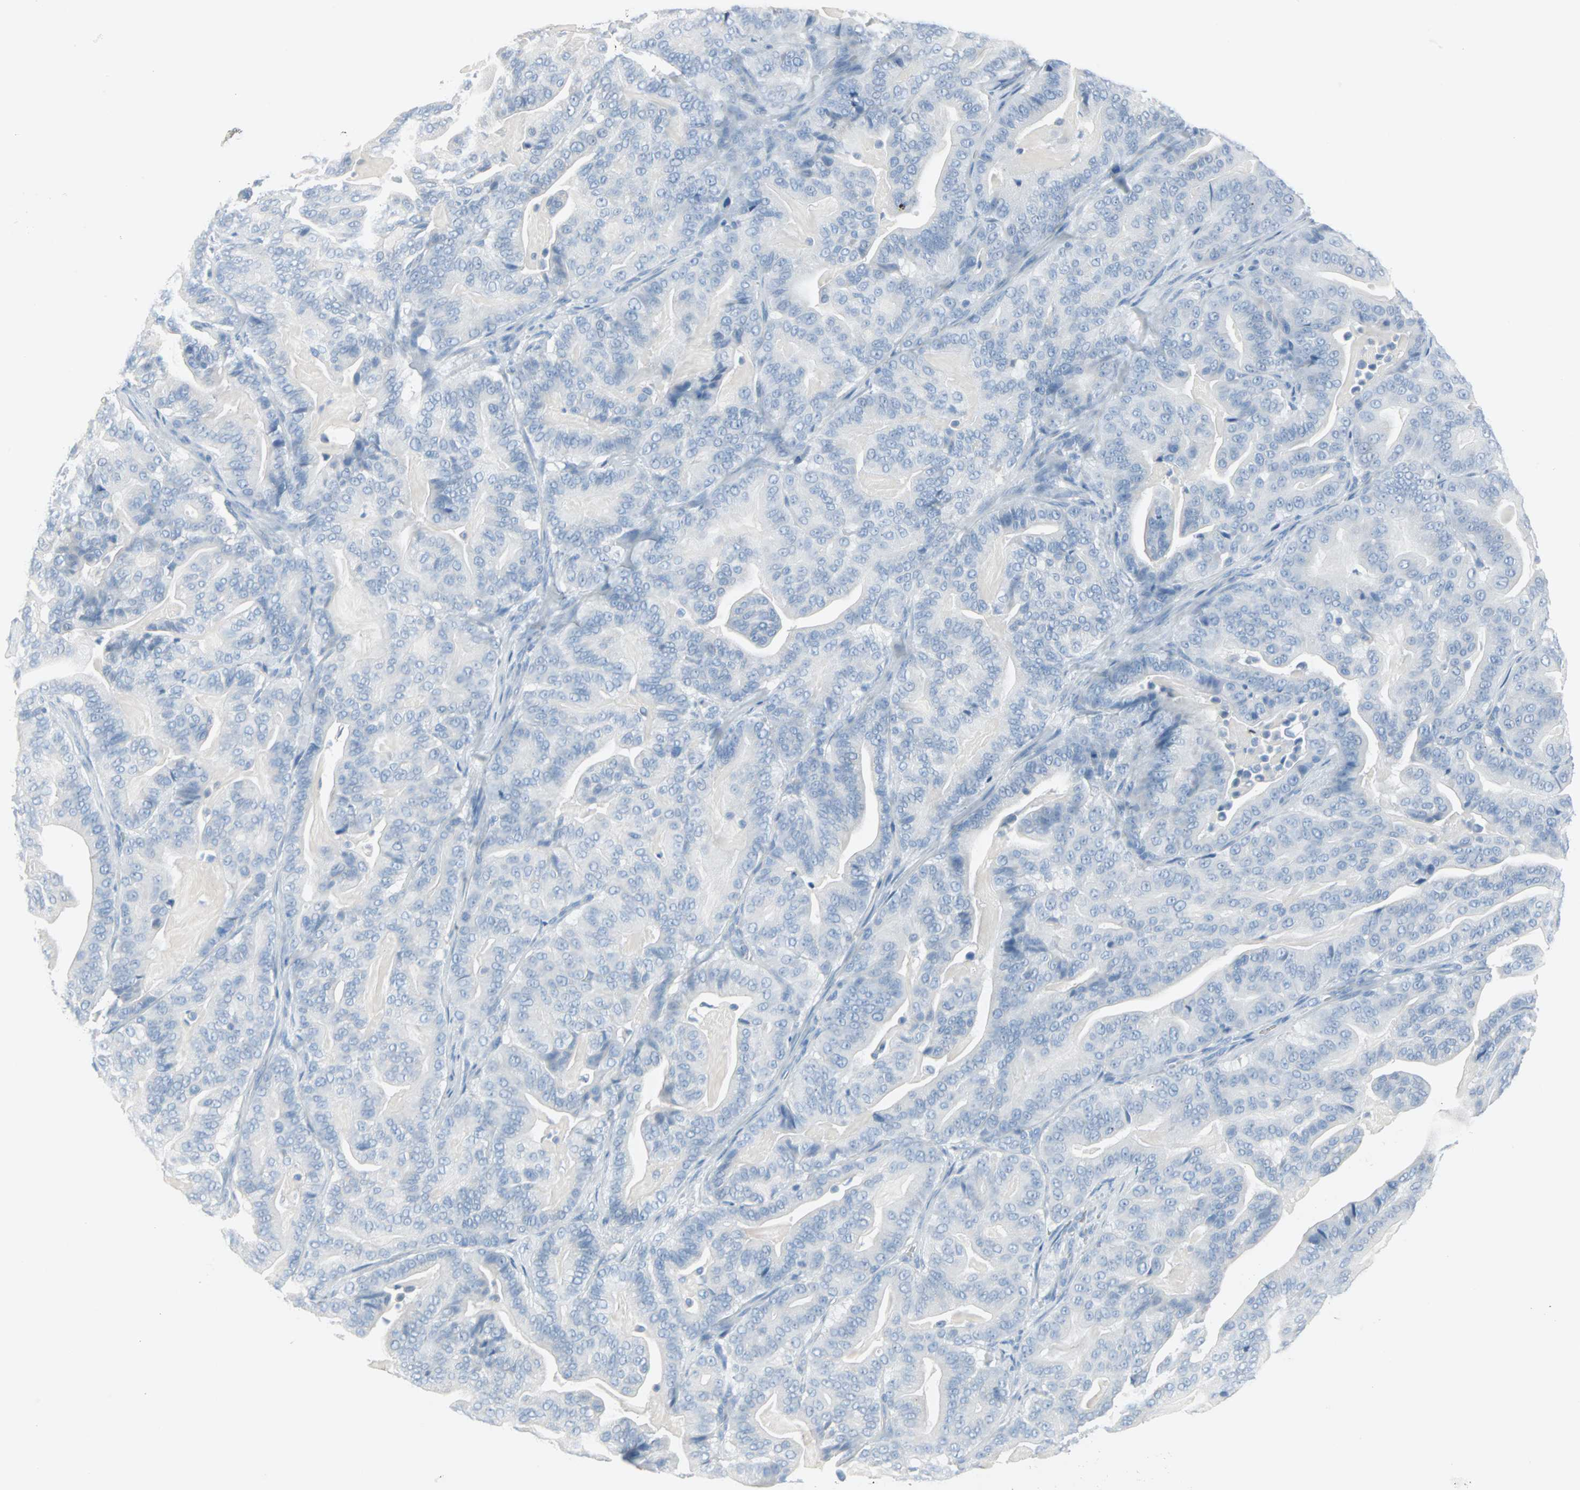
{"staining": {"intensity": "negative", "quantity": "none", "location": "none"}, "tissue": "pancreatic cancer", "cell_type": "Tumor cells", "image_type": "cancer", "snomed": [{"axis": "morphology", "description": "Adenocarcinoma, NOS"}, {"axis": "topography", "description": "Pancreas"}], "caption": "Tumor cells are negative for brown protein staining in adenocarcinoma (pancreatic).", "gene": "STX1A", "patient": {"sex": "male", "age": 63}}